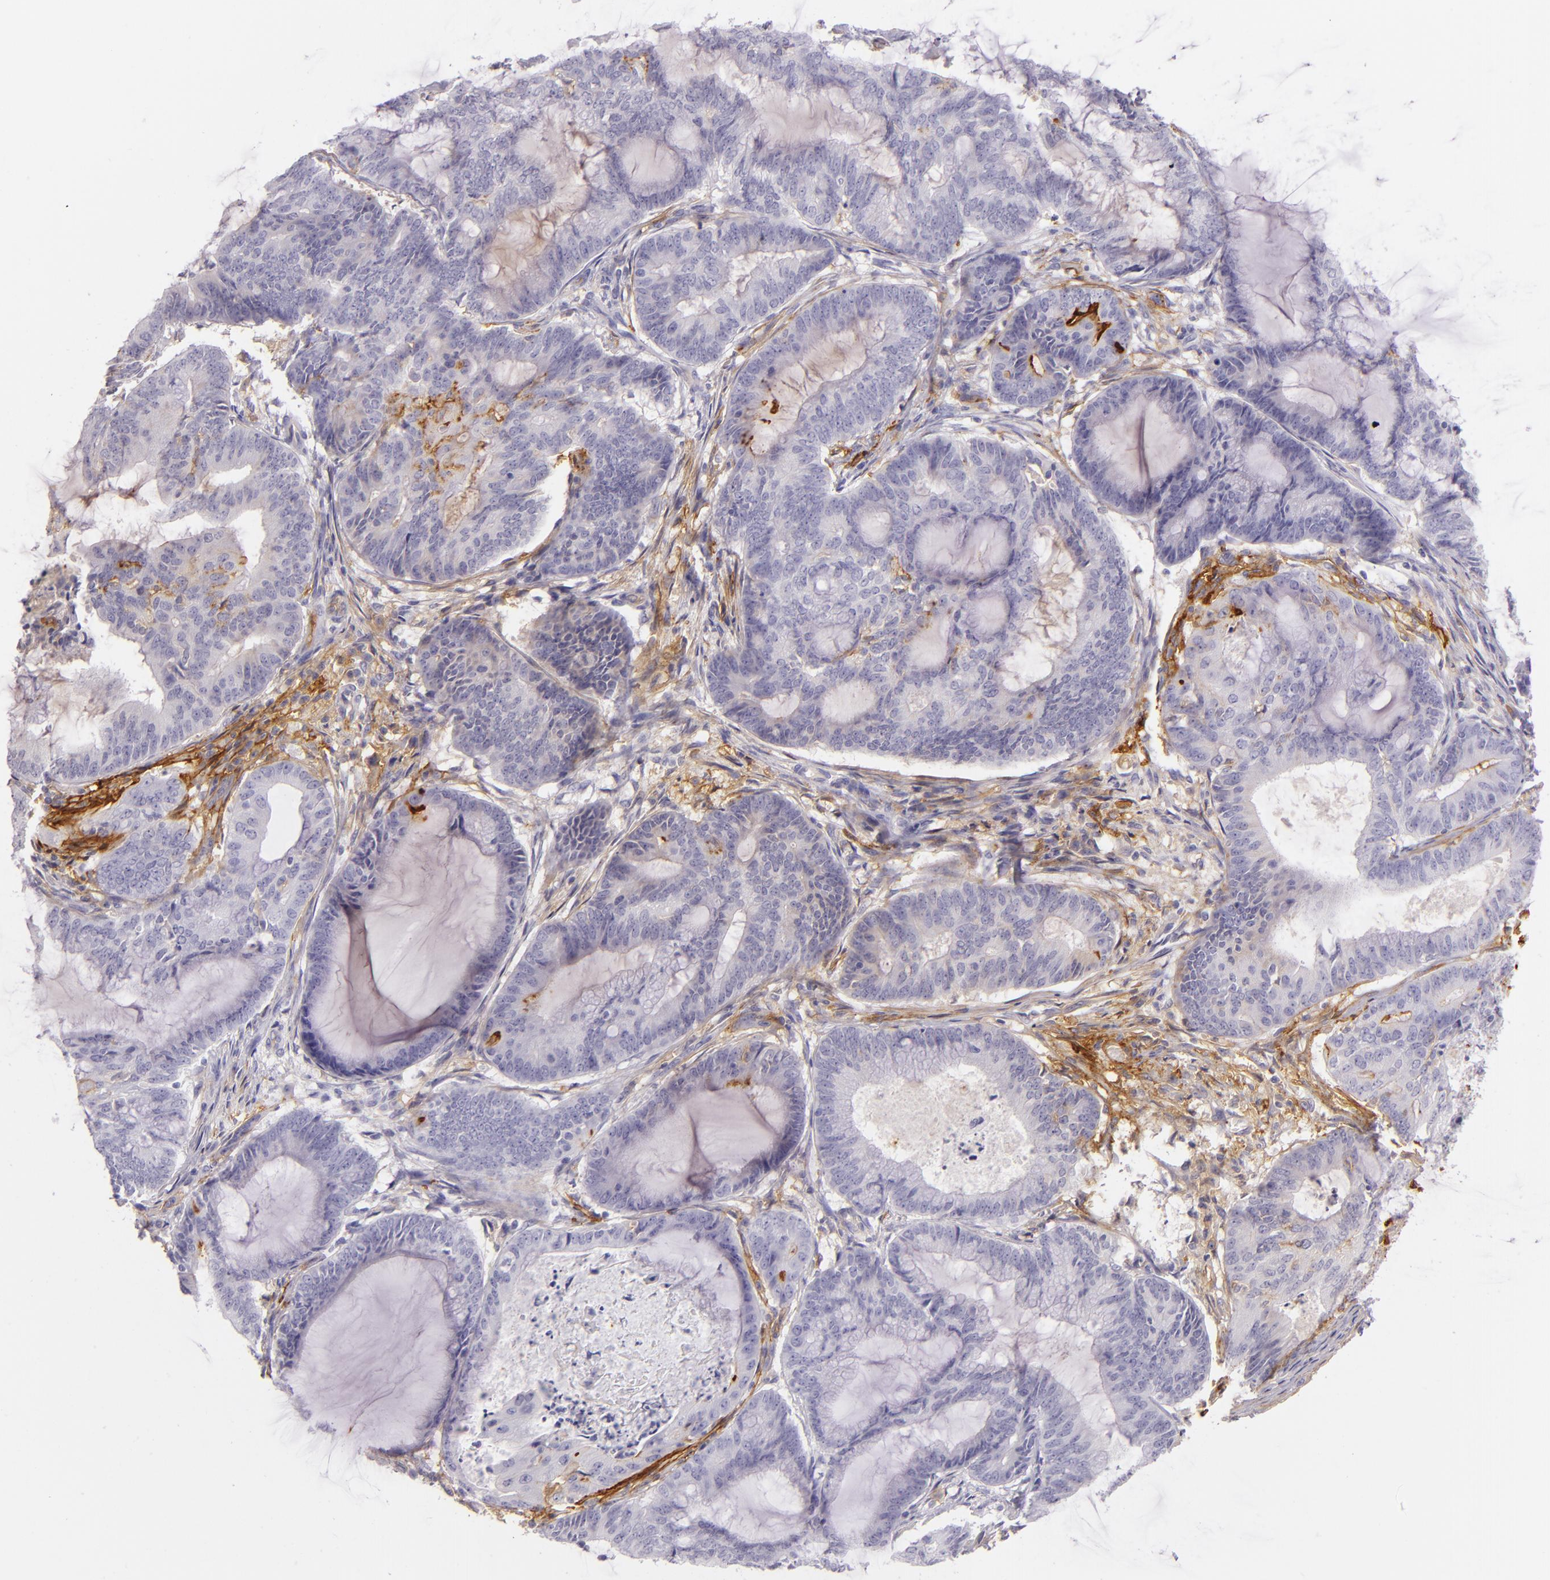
{"staining": {"intensity": "negative", "quantity": "none", "location": "none"}, "tissue": "endometrial cancer", "cell_type": "Tumor cells", "image_type": "cancer", "snomed": [{"axis": "morphology", "description": "Adenocarcinoma, NOS"}, {"axis": "topography", "description": "Endometrium"}], "caption": "A histopathology image of adenocarcinoma (endometrial) stained for a protein displays no brown staining in tumor cells.", "gene": "ICAM1", "patient": {"sex": "female", "age": 63}}